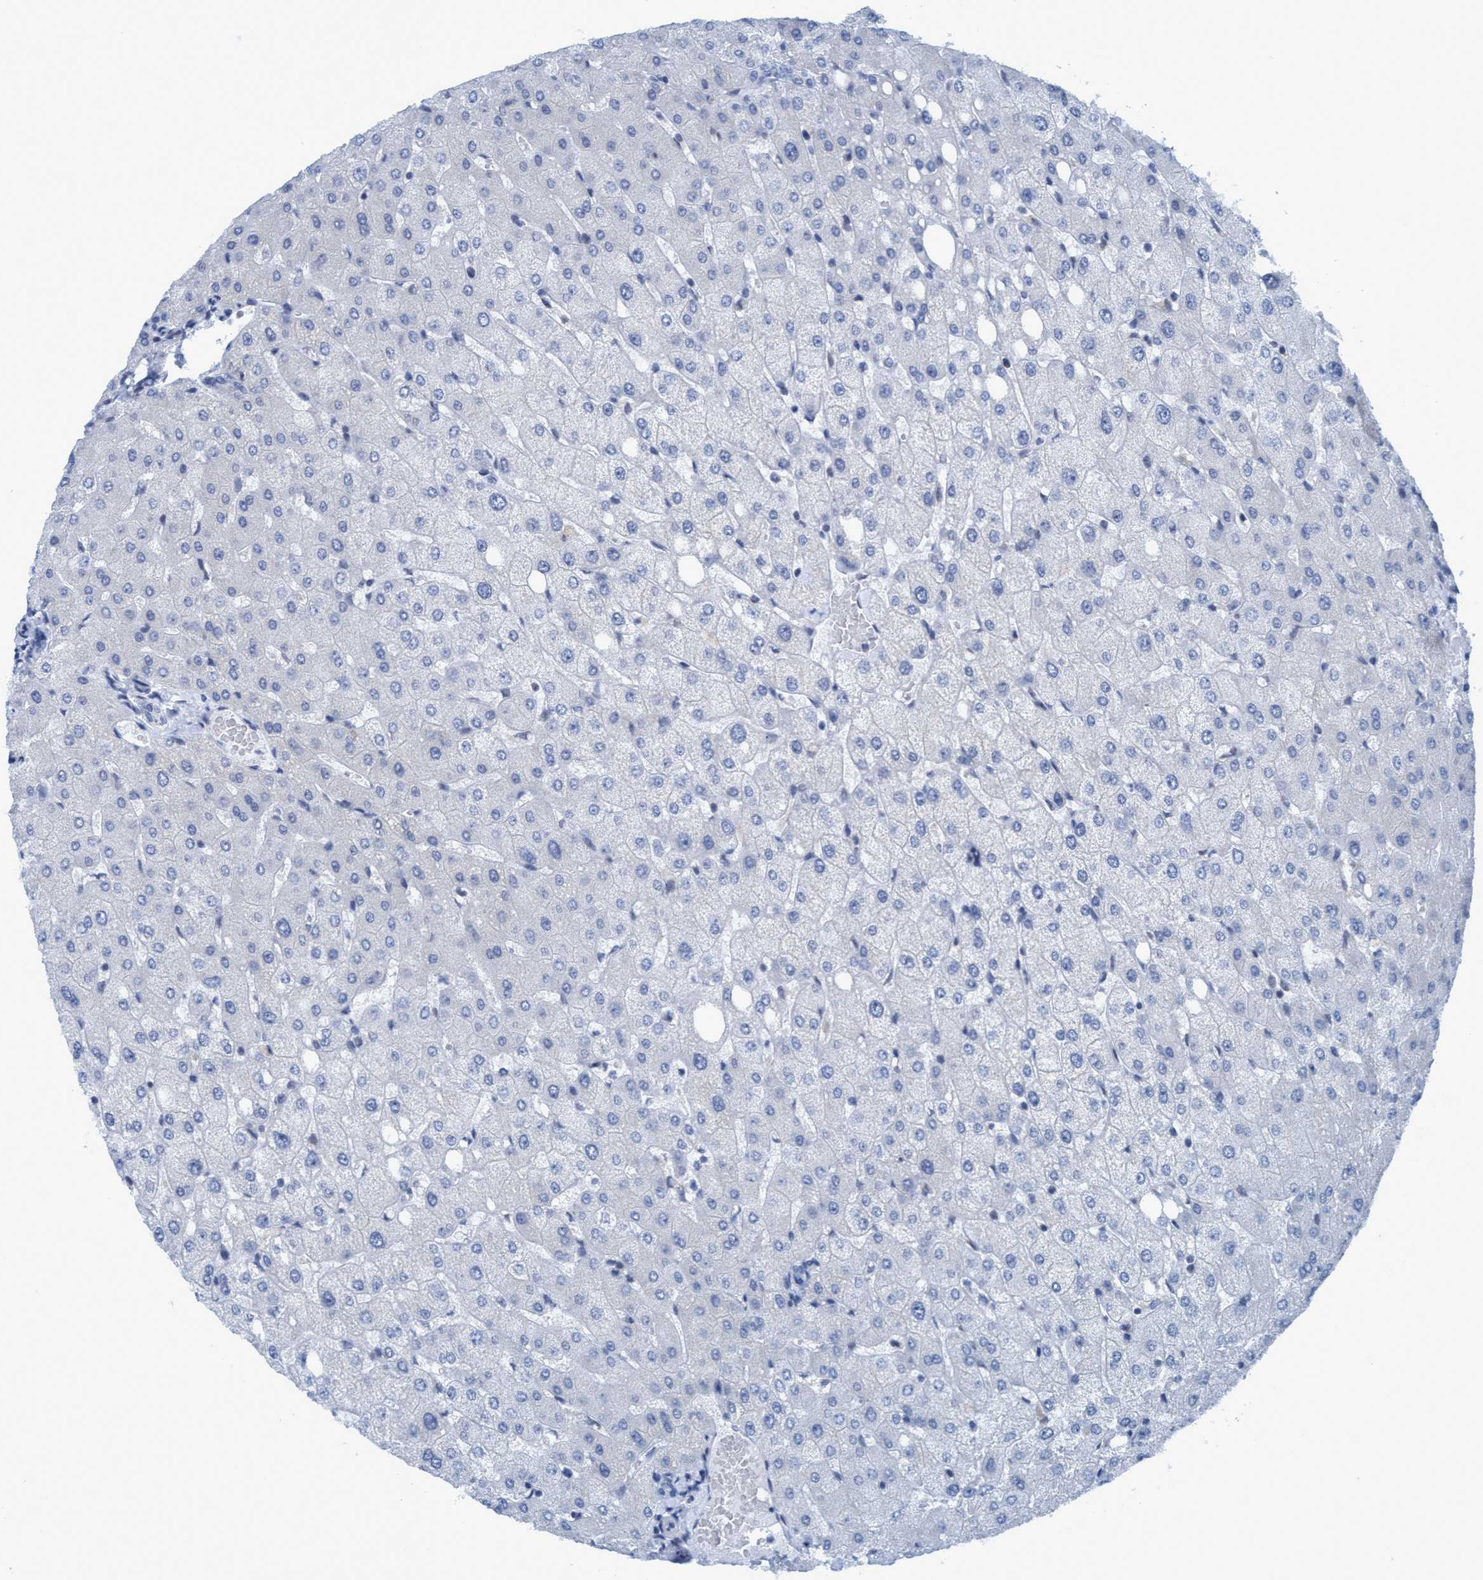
{"staining": {"intensity": "negative", "quantity": "none", "location": "none"}, "tissue": "liver", "cell_type": "Cholangiocytes", "image_type": "normal", "snomed": [{"axis": "morphology", "description": "Normal tissue, NOS"}, {"axis": "topography", "description": "Liver"}], "caption": "The IHC micrograph has no significant expression in cholangiocytes of liver.", "gene": "DNAI1", "patient": {"sex": "female", "age": 54}}